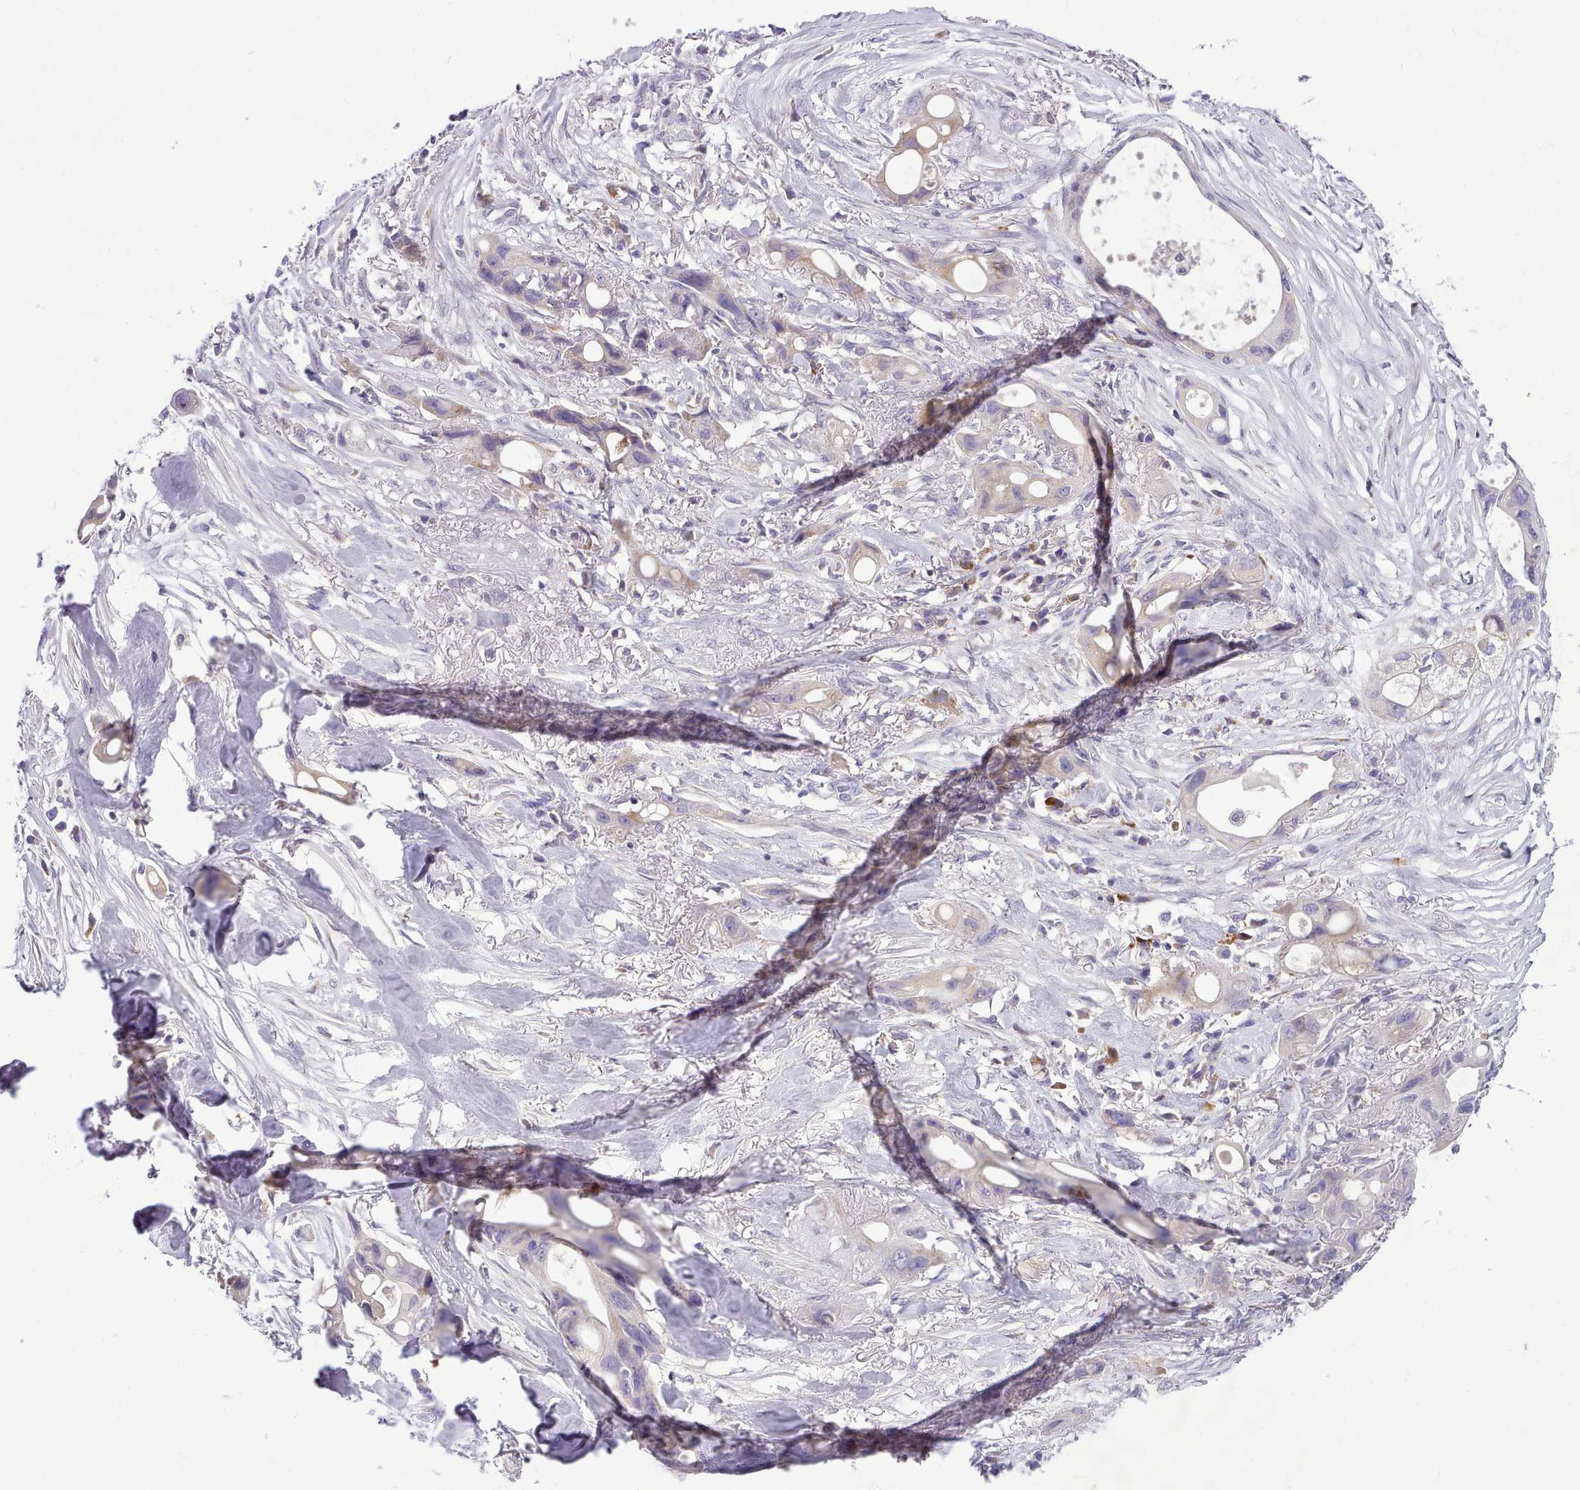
{"staining": {"intensity": "weak", "quantity": "<25%", "location": "cytoplasmic/membranous"}, "tissue": "ovarian cancer", "cell_type": "Tumor cells", "image_type": "cancer", "snomed": [{"axis": "morphology", "description": "Cystadenocarcinoma, mucinous, NOS"}, {"axis": "topography", "description": "Ovary"}], "caption": "An immunohistochemistry photomicrograph of ovarian cancer (mucinous cystadenocarcinoma) is shown. There is no staining in tumor cells of ovarian cancer (mucinous cystadenocarcinoma).", "gene": "FAM83E", "patient": {"sex": "female", "age": 70}}